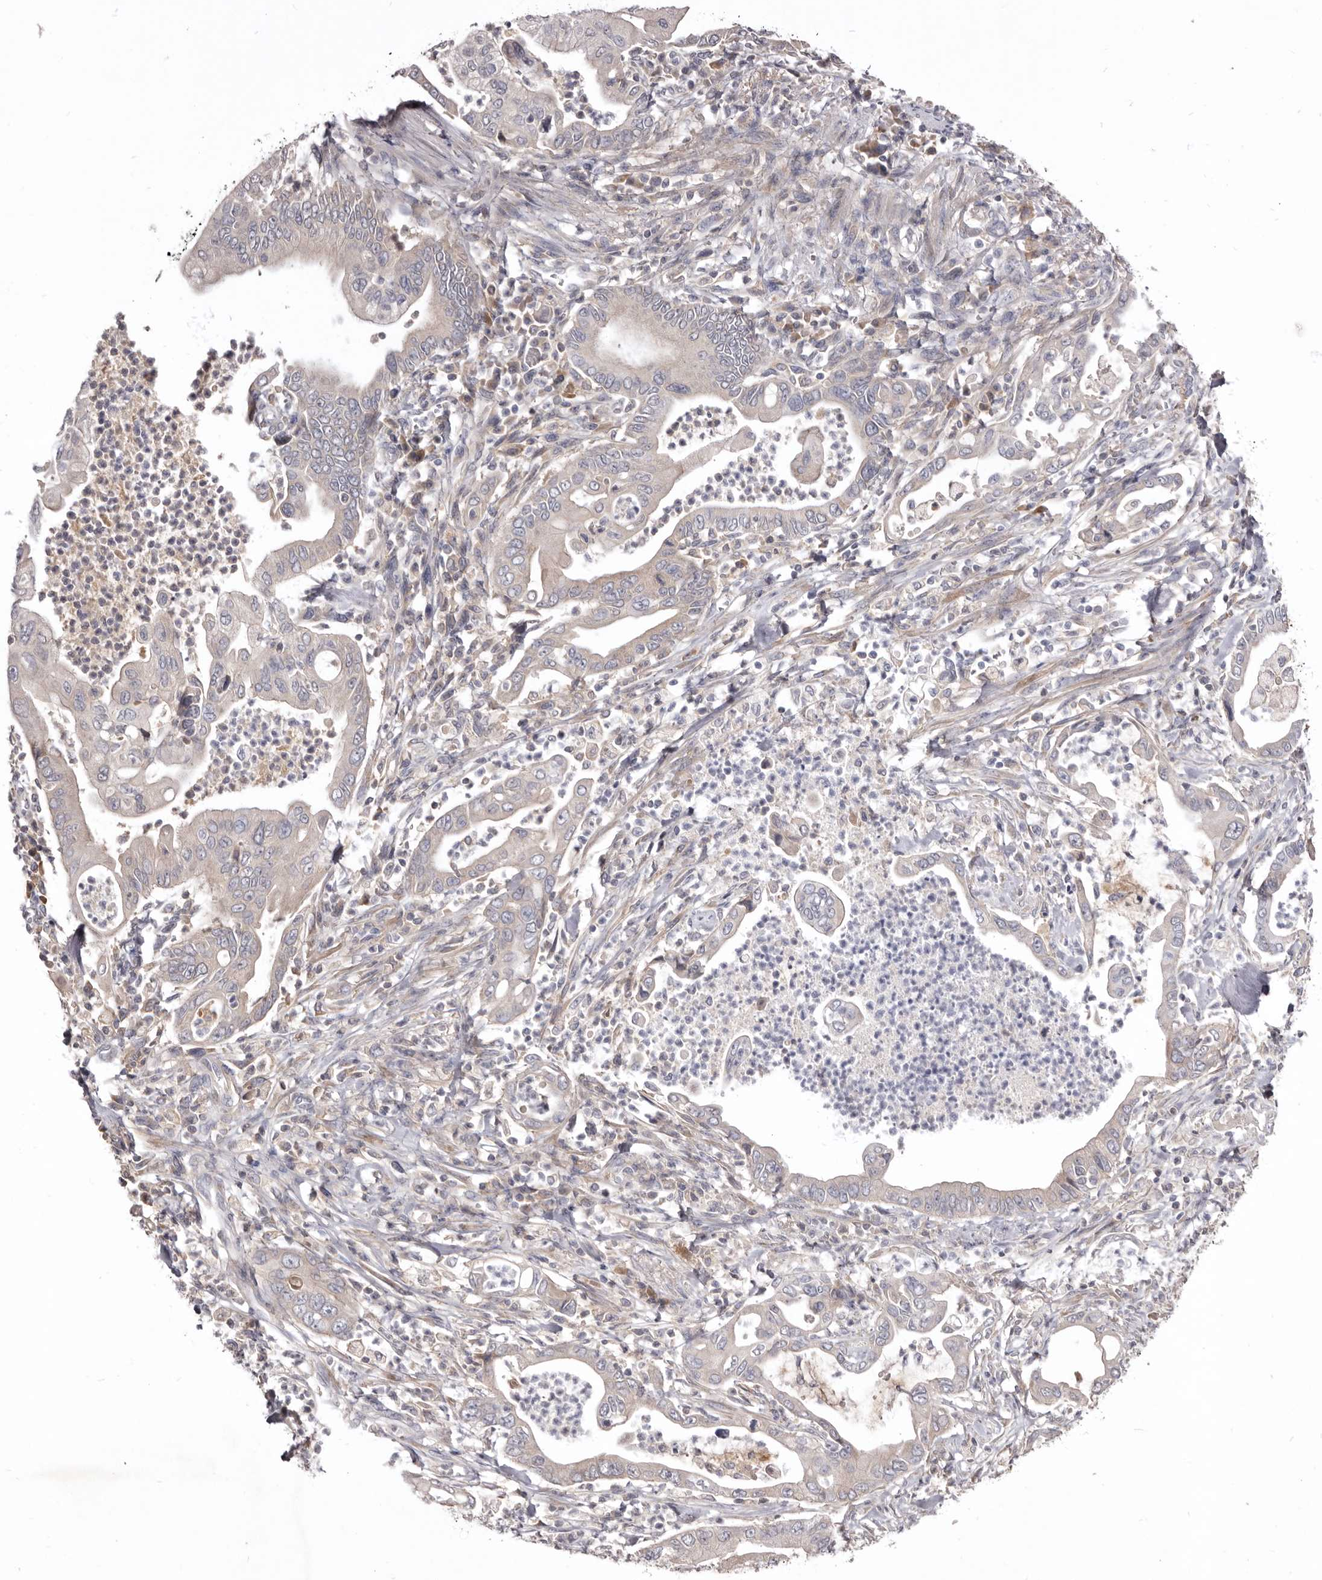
{"staining": {"intensity": "negative", "quantity": "none", "location": "none"}, "tissue": "pancreatic cancer", "cell_type": "Tumor cells", "image_type": "cancer", "snomed": [{"axis": "morphology", "description": "Adenocarcinoma, NOS"}, {"axis": "topography", "description": "Pancreas"}], "caption": "Immunohistochemistry (IHC) histopathology image of neoplastic tissue: human pancreatic adenocarcinoma stained with DAB (3,3'-diaminobenzidine) exhibits no significant protein staining in tumor cells.", "gene": "NENF", "patient": {"sex": "male", "age": 78}}